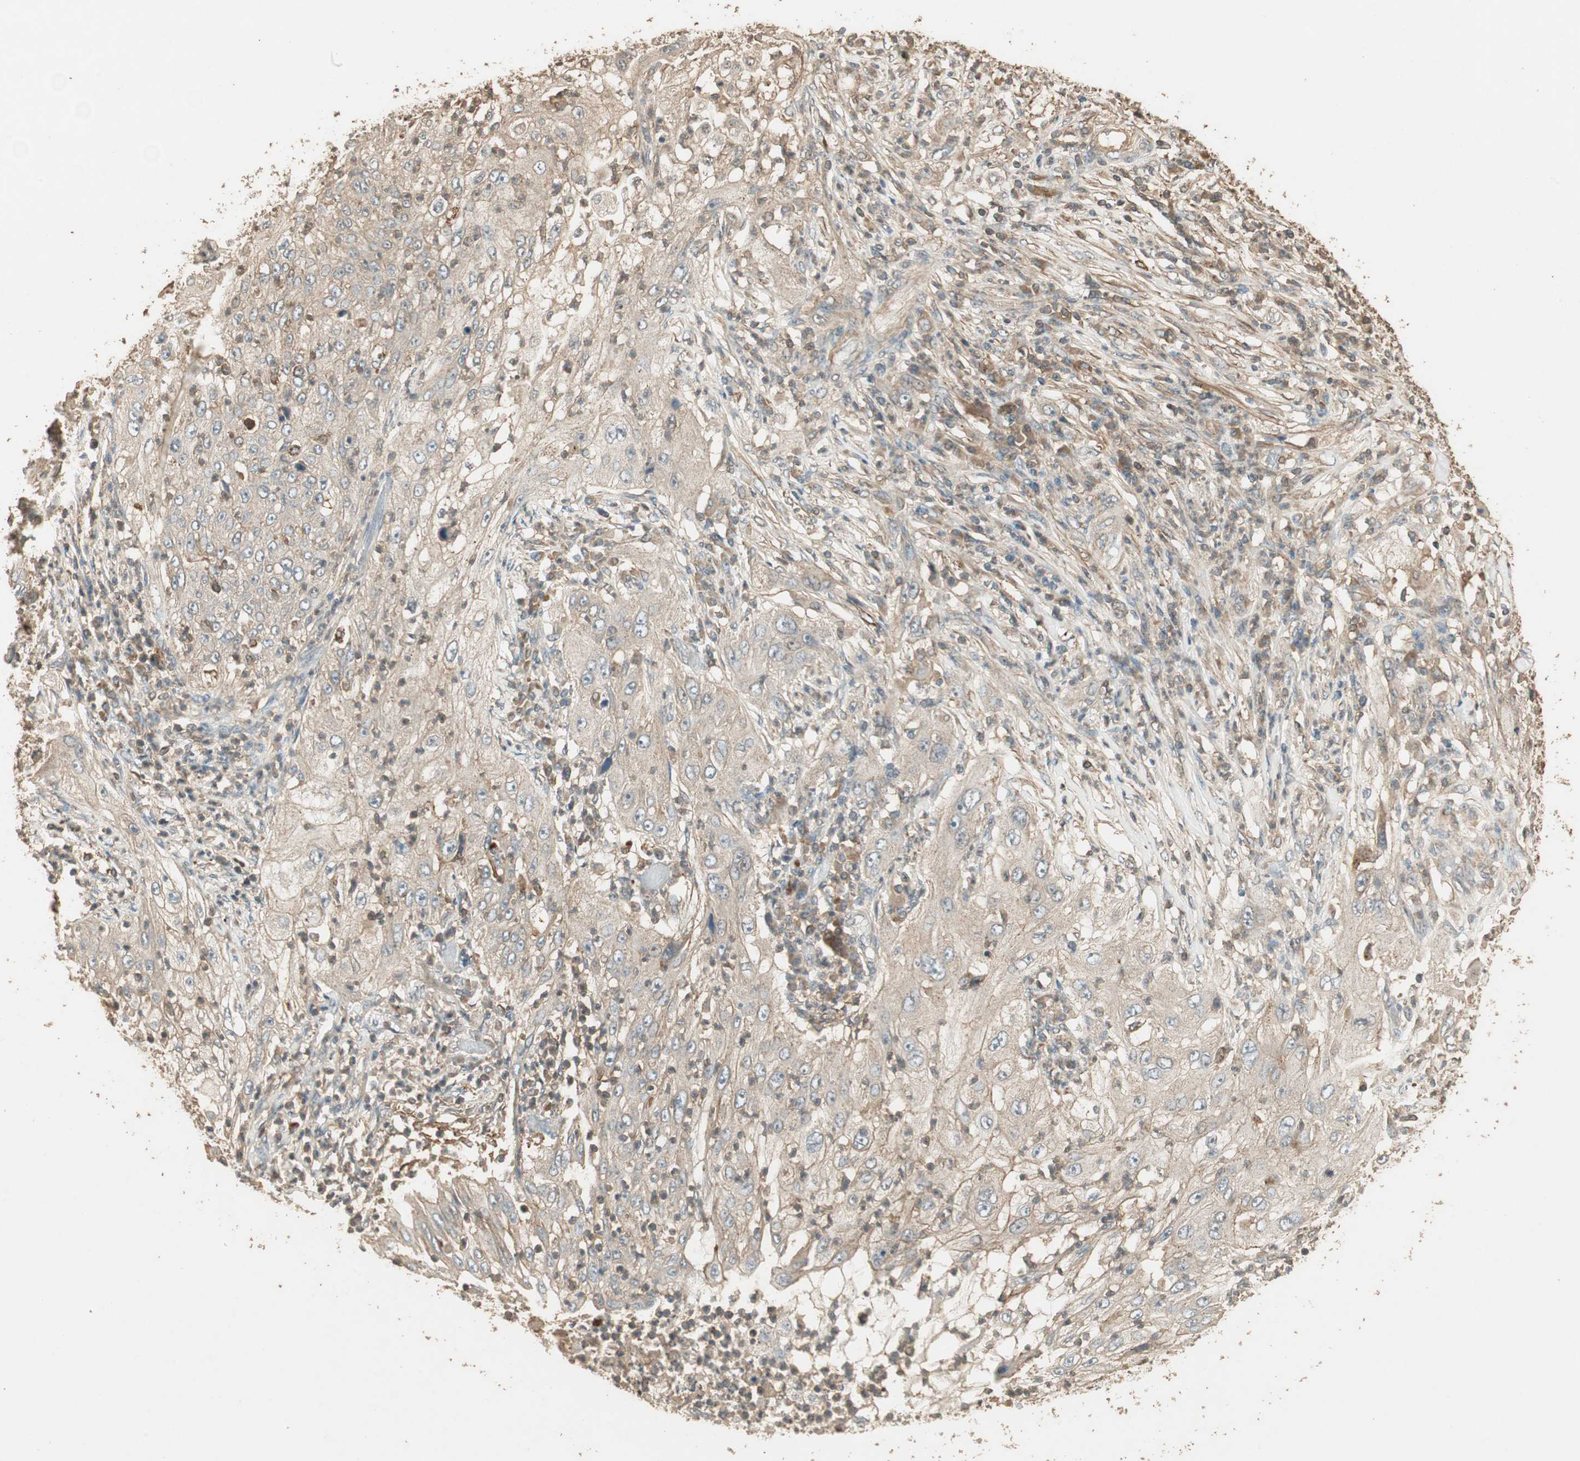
{"staining": {"intensity": "weak", "quantity": "25%-75%", "location": "cytoplasmic/membranous"}, "tissue": "lung cancer", "cell_type": "Tumor cells", "image_type": "cancer", "snomed": [{"axis": "morphology", "description": "Inflammation, NOS"}, {"axis": "morphology", "description": "Squamous cell carcinoma, NOS"}, {"axis": "topography", "description": "Lymph node"}, {"axis": "topography", "description": "Soft tissue"}, {"axis": "topography", "description": "Lung"}], "caption": "An image of human lung cancer (squamous cell carcinoma) stained for a protein shows weak cytoplasmic/membranous brown staining in tumor cells. (Brightfield microscopy of DAB IHC at high magnification).", "gene": "USP2", "patient": {"sex": "male", "age": 66}}